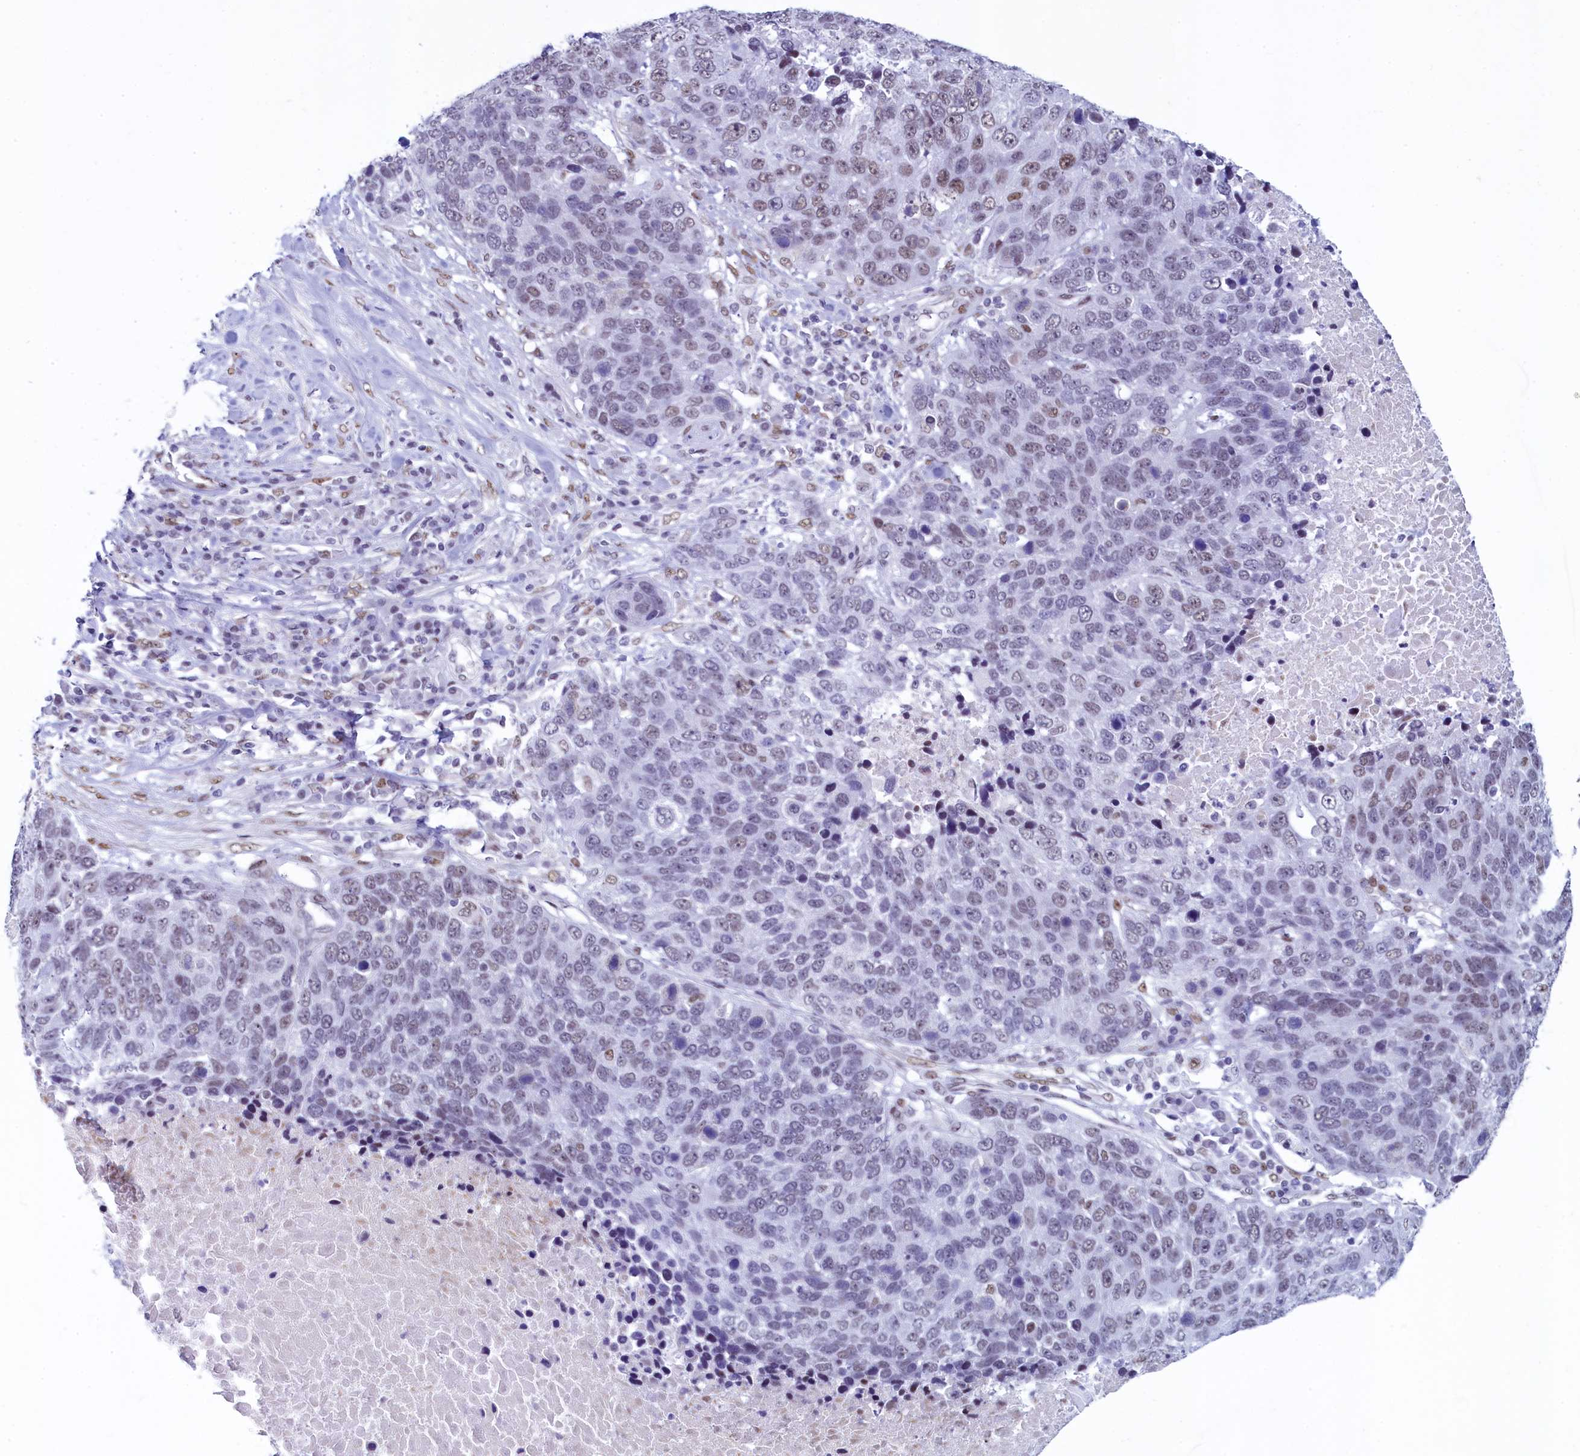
{"staining": {"intensity": "weak", "quantity": "25%-75%", "location": "nuclear"}, "tissue": "lung cancer", "cell_type": "Tumor cells", "image_type": "cancer", "snomed": [{"axis": "morphology", "description": "Normal tissue, NOS"}, {"axis": "morphology", "description": "Squamous cell carcinoma, NOS"}, {"axis": "topography", "description": "Lymph node"}, {"axis": "topography", "description": "Lung"}], "caption": "Immunohistochemistry (IHC) staining of lung cancer, which demonstrates low levels of weak nuclear expression in approximately 25%-75% of tumor cells indicating weak nuclear protein expression. The staining was performed using DAB (3,3'-diaminobenzidine) (brown) for protein detection and nuclei were counterstained in hematoxylin (blue).", "gene": "SUGP2", "patient": {"sex": "male", "age": 66}}